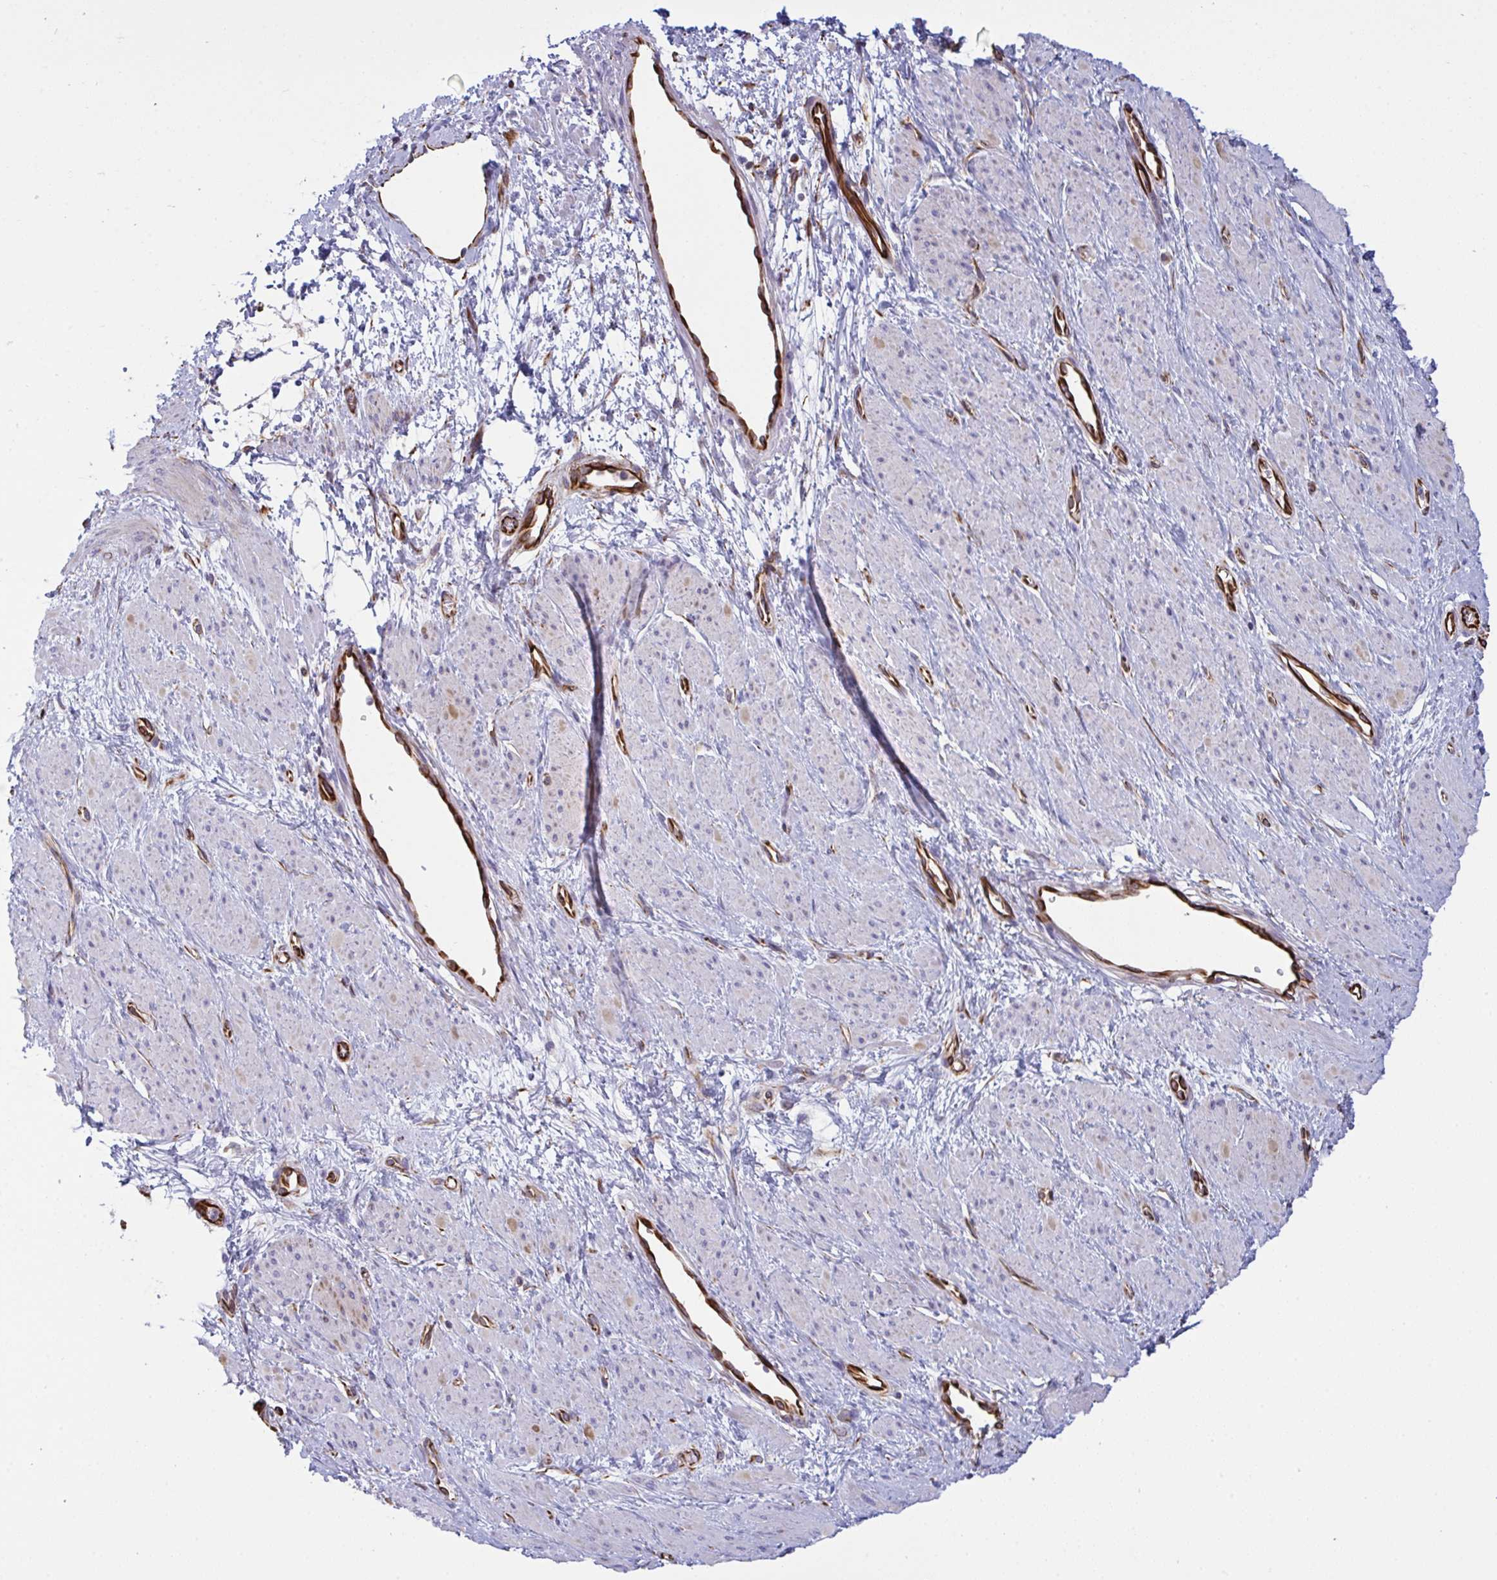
{"staining": {"intensity": "negative", "quantity": "none", "location": "none"}, "tissue": "smooth muscle", "cell_type": "Smooth muscle cells", "image_type": "normal", "snomed": [{"axis": "morphology", "description": "Normal tissue, NOS"}, {"axis": "topography", "description": "Smooth muscle"}, {"axis": "topography", "description": "Uterus"}], "caption": "The IHC image has no significant staining in smooth muscle cells of smooth muscle. (Stains: DAB immunohistochemistry (IHC) with hematoxylin counter stain, Microscopy: brightfield microscopy at high magnification).", "gene": "DCBLD1", "patient": {"sex": "female", "age": 39}}